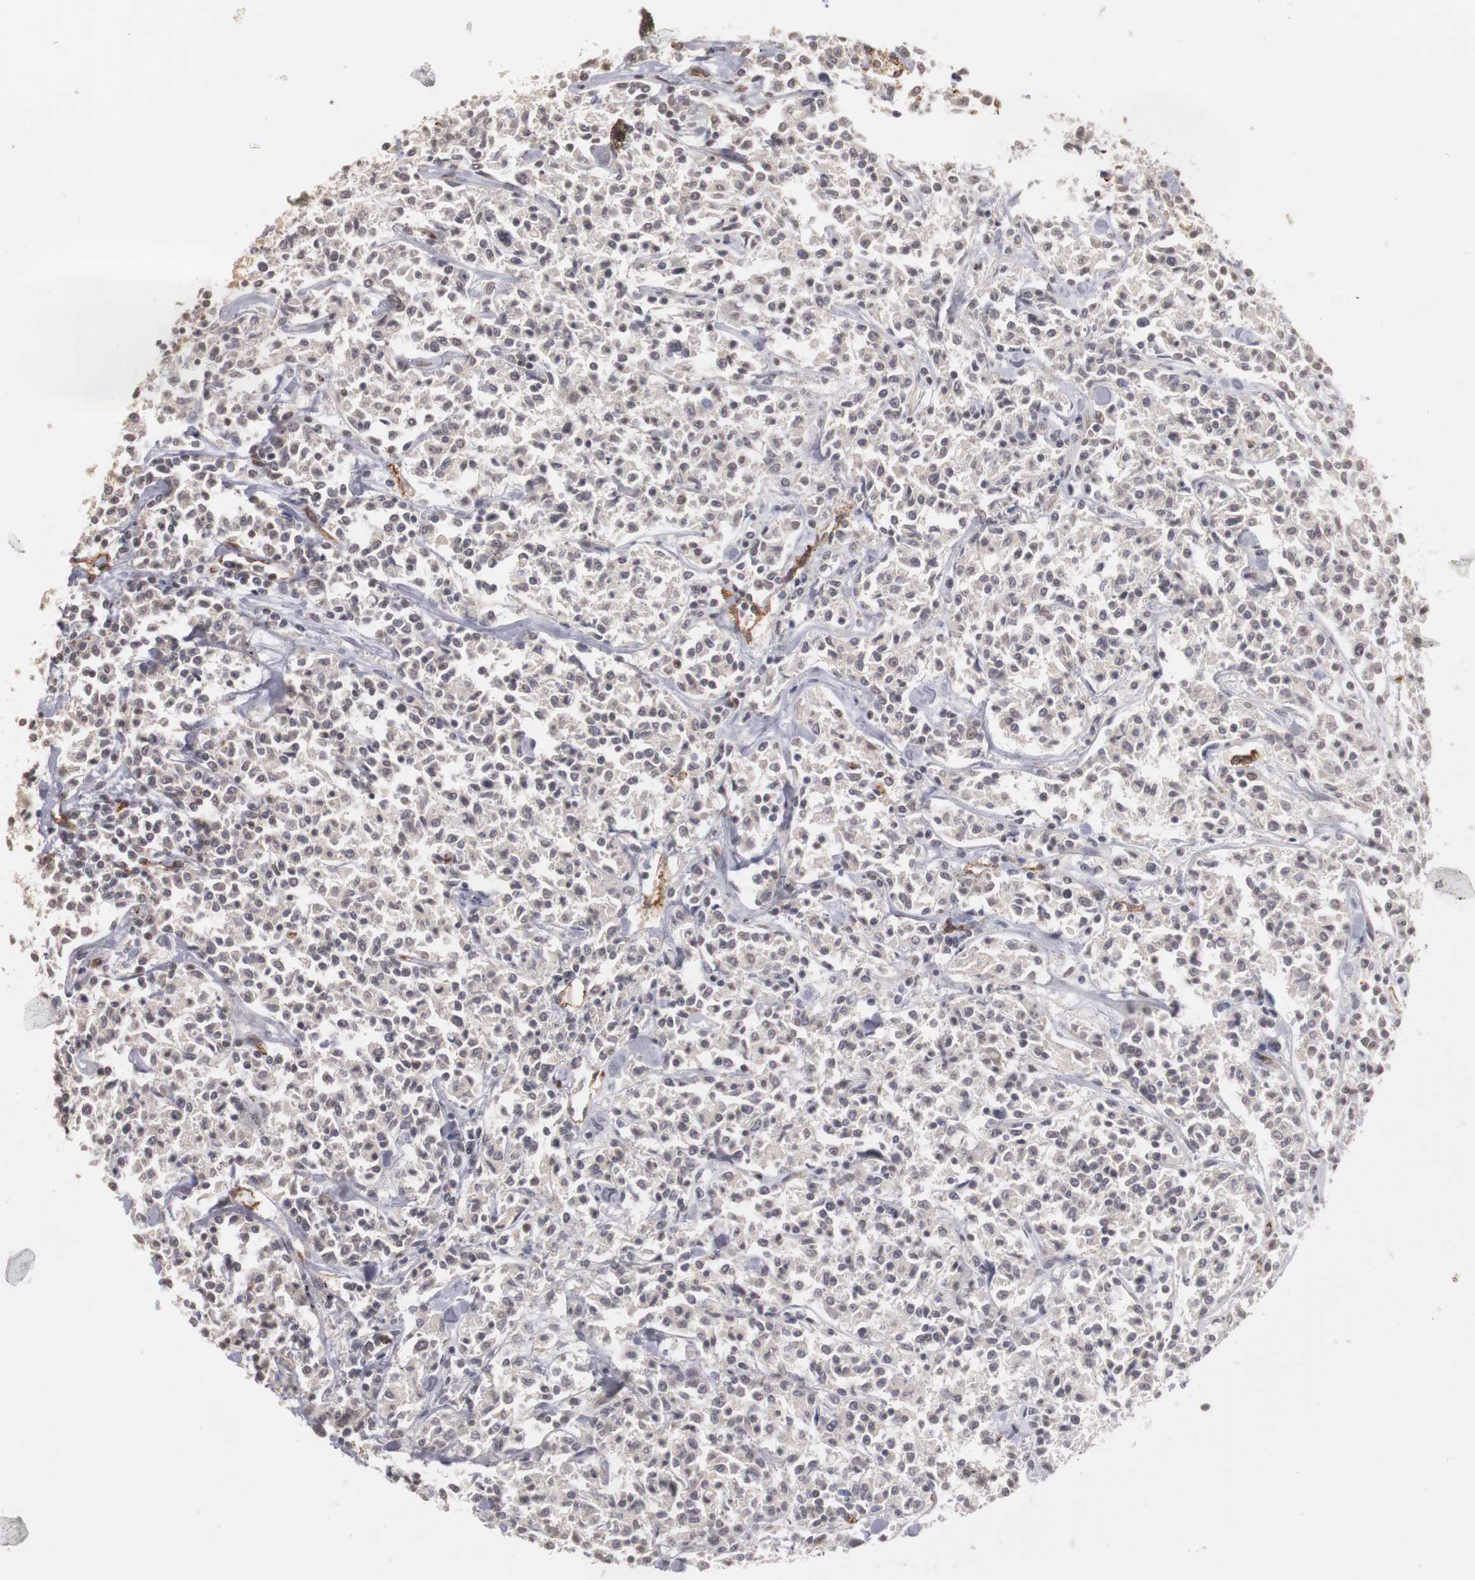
{"staining": {"intensity": "negative", "quantity": "none", "location": "none"}, "tissue": "lymphoma", "cell_type": "Tumor cells", "image_type": "cancer", "snomed": [{"axis": "morphology", "description": "Malignant lymphoma, non-Hodgkin's type, Low grade"}, {"axis": "topography", "description": "Small intestine"}], "caption": "Tumor cells show no significant protein staining in lymphoma.", "gene": "PLEKHA1", "patient": {"sex": "female", "age": 59}}